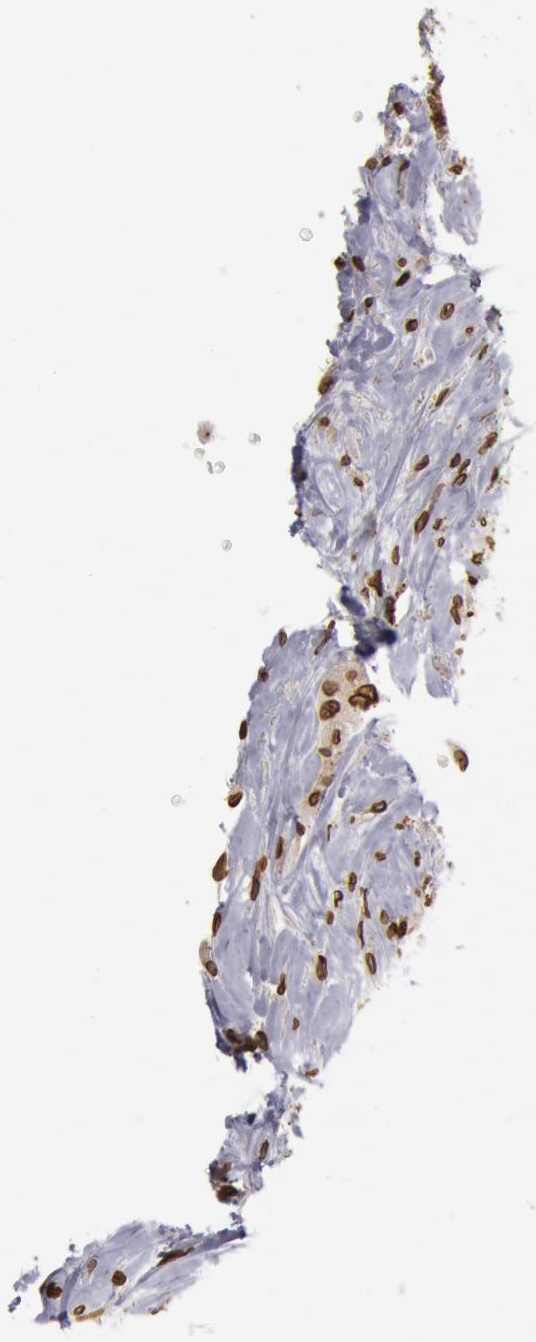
{"staining": {"intensity": "strong", "quantity": ">75%", "location": "cytoplasmic/membranous,nuclear"}, "tissue": "thyroid cancer", "cell_type": "Tumor cells", "image_type": "cancer", "snomed": [{"axis": "morphology", "description": "Papillary adenocarcinoma, NOS"}, {"axis": "topography", "description": "Thyroid gland"}], "caption": "Immunohistochemistry (IHC) staining of papillary adenocarcinoma (thyroid), which shows high levels of strong cytoplasmic/membranous and nuclear positivity in approximately >75% of tumor cells indicating strong cytoplasmic/membranous and nuclear protein staining. The staining was performed using DAB (3,3'-diaminobenzidine) (brown) for protein detection and nuclei were counterstained in hematoxylin (blue).", "gene": "SUN2", "patient": {"sex": "male", "age": 87}}